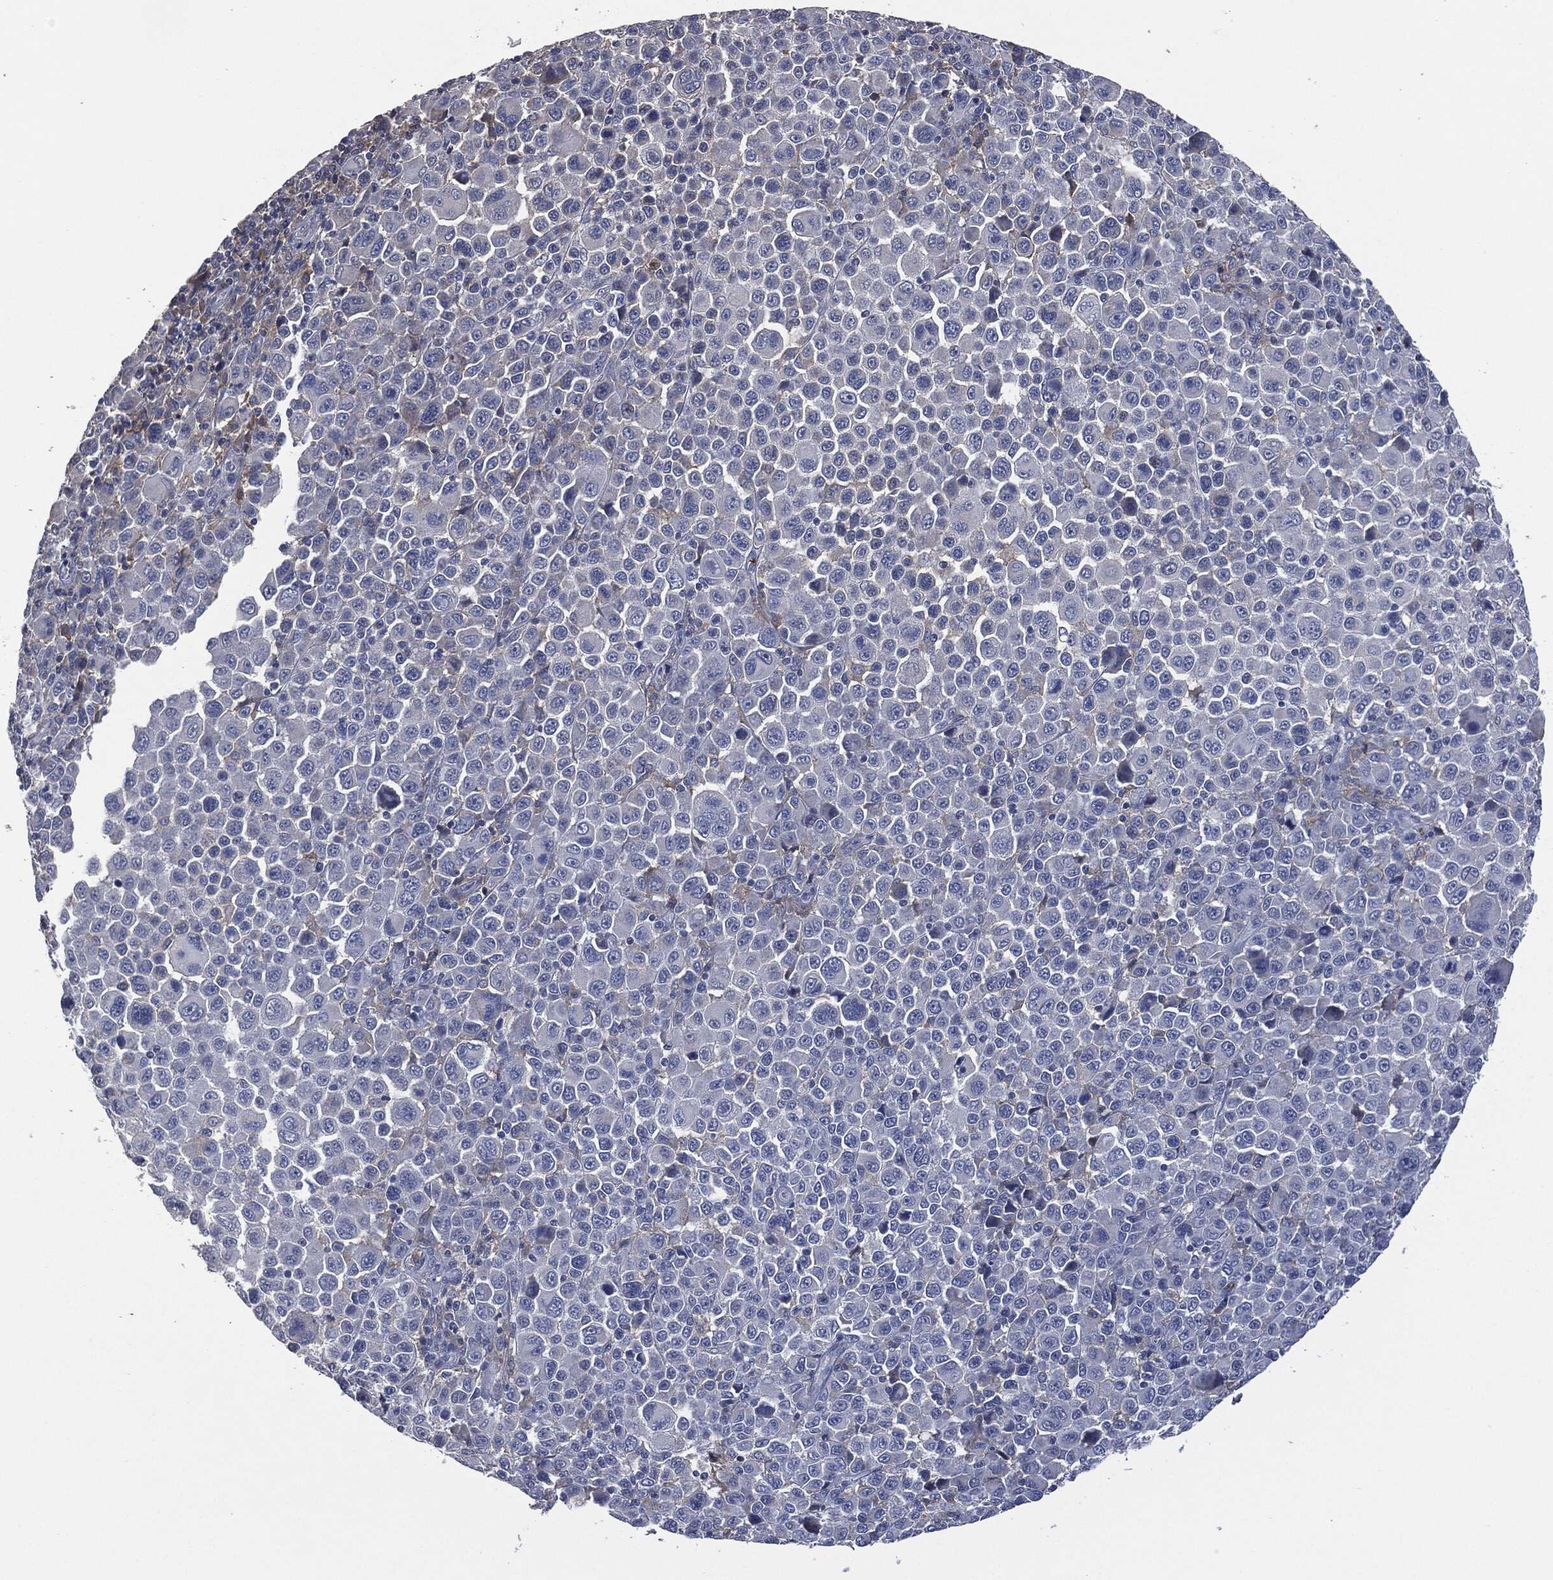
{"staining": {"intensity": "negative", "quantity": "none", "location": "none"}, "tissue": "melanoma", "cell_type": "Tumor cells", "image_type": "cancer", "snomed": [{"axis": "morphology", "description": "Malignant melanoma, NOS"}, {"axis": "topography", "description": "Skin"}], "caption": "An IHC histopathology image of melanoma is shown. There is no staining in tumor cells of melanoma.", "gene": "CD33", "patient": {"sex": "female", "age": 57}}